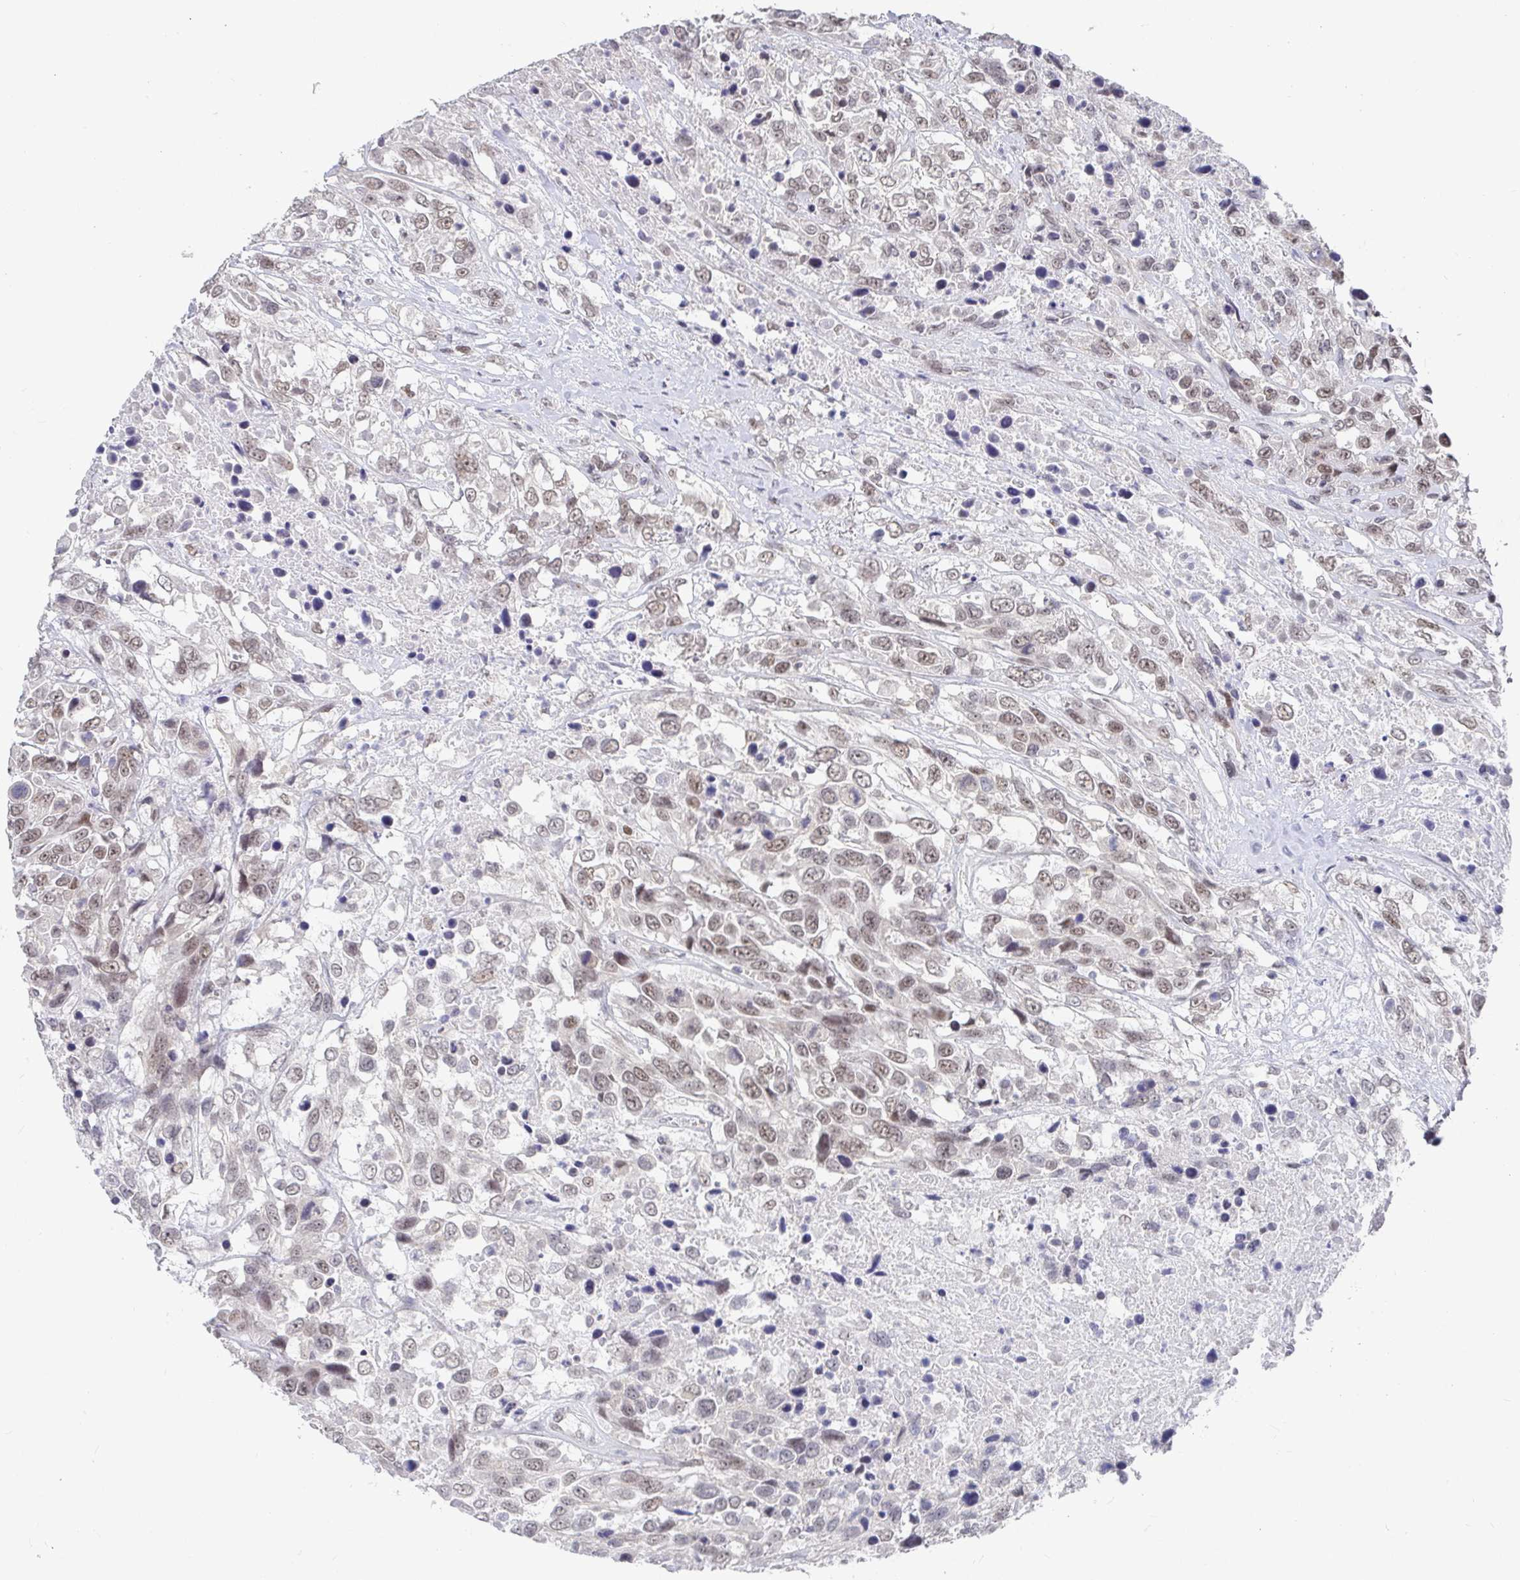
{"staining": {"intensity": "weak", "quantity": ">75%", "location": "nuclear"}, "tissue": "urothelial cancer", "cell_type": "Tumor cells", "image_type": "cancer", "snomed": [{"axis": "morphology", "description": "Urothelial carcinoma, High grade"}, {"axis": "topography", "description": "Urinary bladder"}], "caption": "Urothelial cancer stained with a protein marker displays weak staining in tumor cells.", "gene": "RCOR1", "patient": {"sex": "female", "age": 70}}